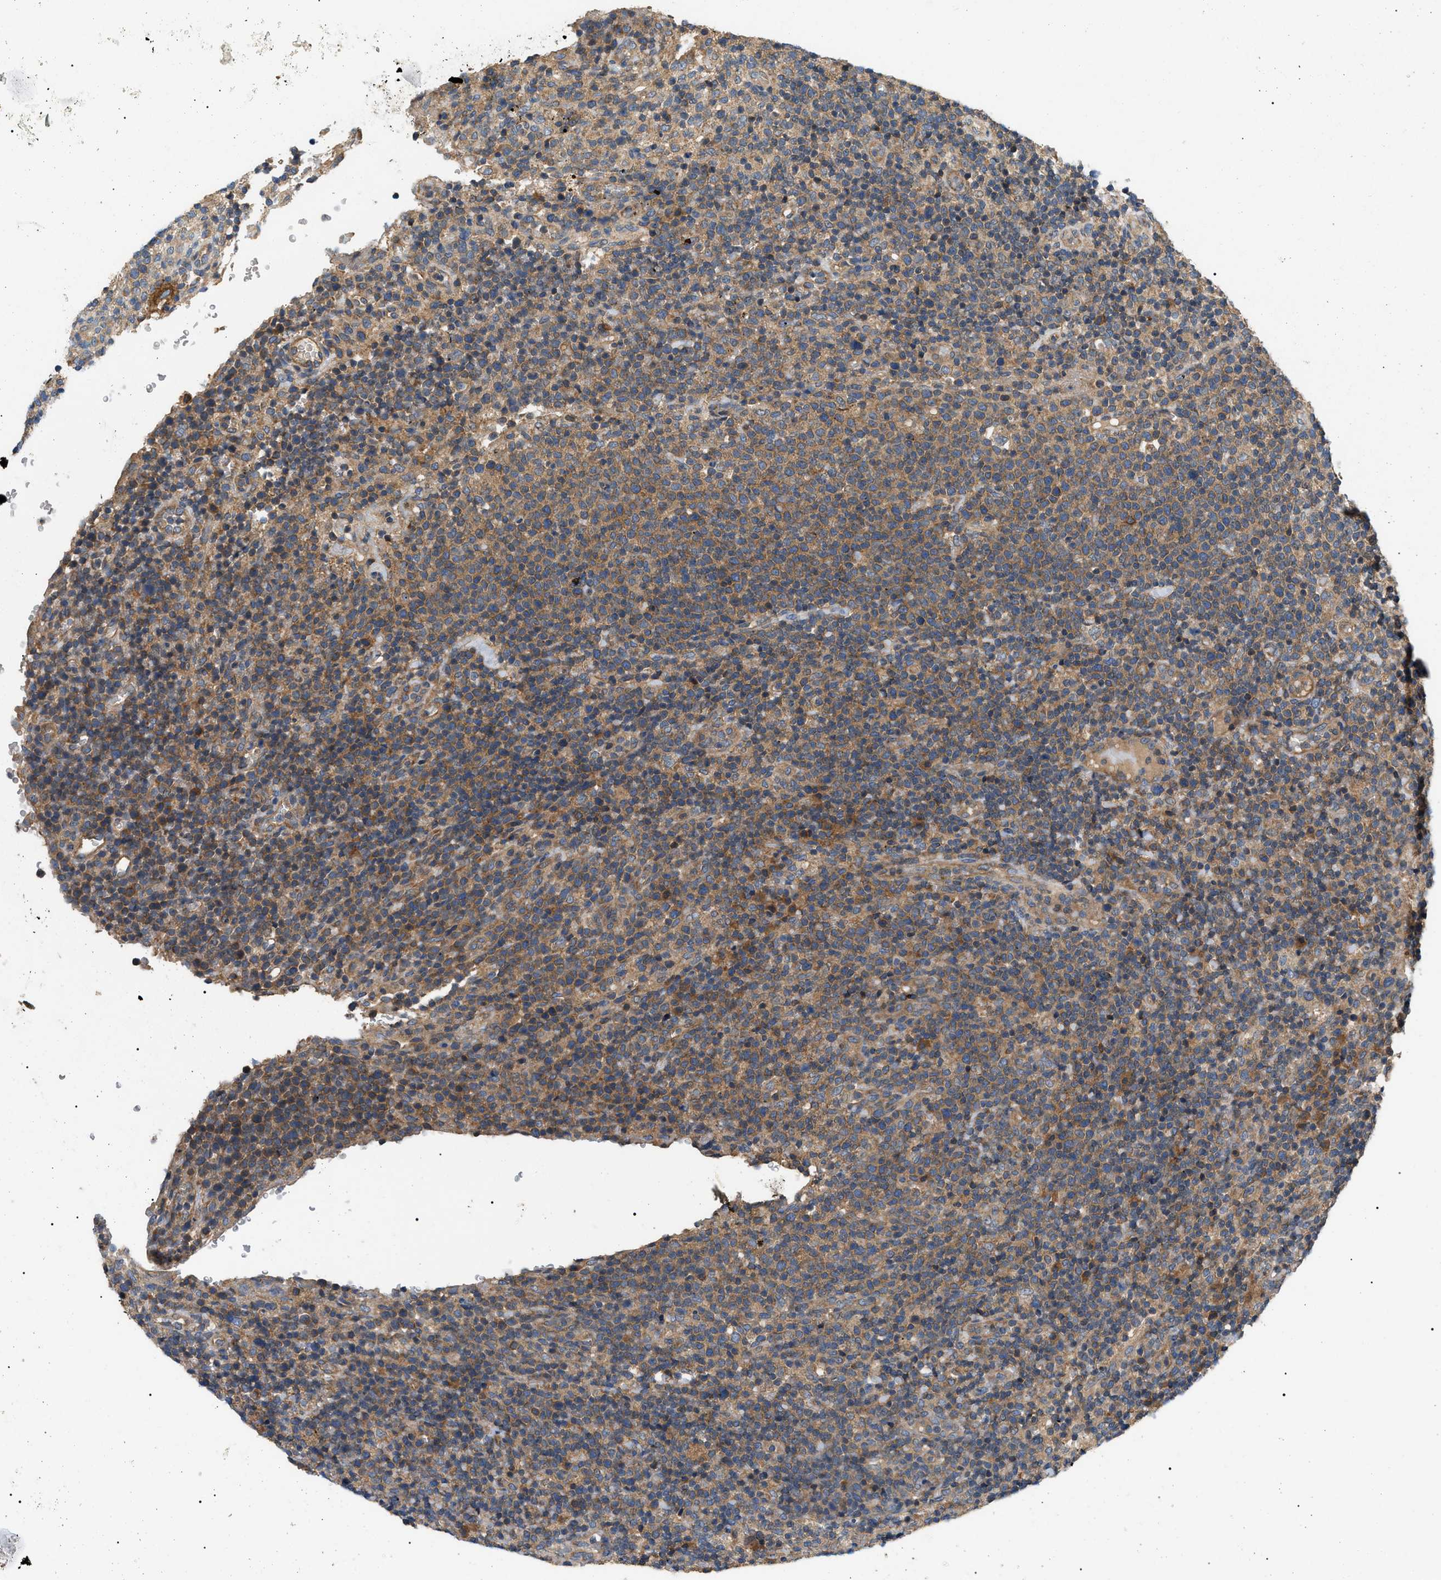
{"staining": {"intensity": "moderate", "quantity": ">75%", "location": "cytoplasmic/membranous"}, "tissue": "lymphoma", "cell_type": "Tumor cells", "image_type": "cancer", "snomed": [{"axis": "morphology", "description": "Malignant lymphoma, non-Hodgkin's type, High grade"}, {"axis": "topography", "description": "Lymph node"}], "caption": "Immunohistochemistry image of neoplastic tissue: human malignant lymphoma, non-Hodgkin's type (high-grade) stained using immunohistochemistry (IHC) displays medium levels of moderate protein expression localized specifically in the cytoplasmic/membranous of tumor cells, appearing as a cytoplasmic/membranous brown color.", "gene": "PPM1B", "patient": {"sex": "male", "age": 61}}